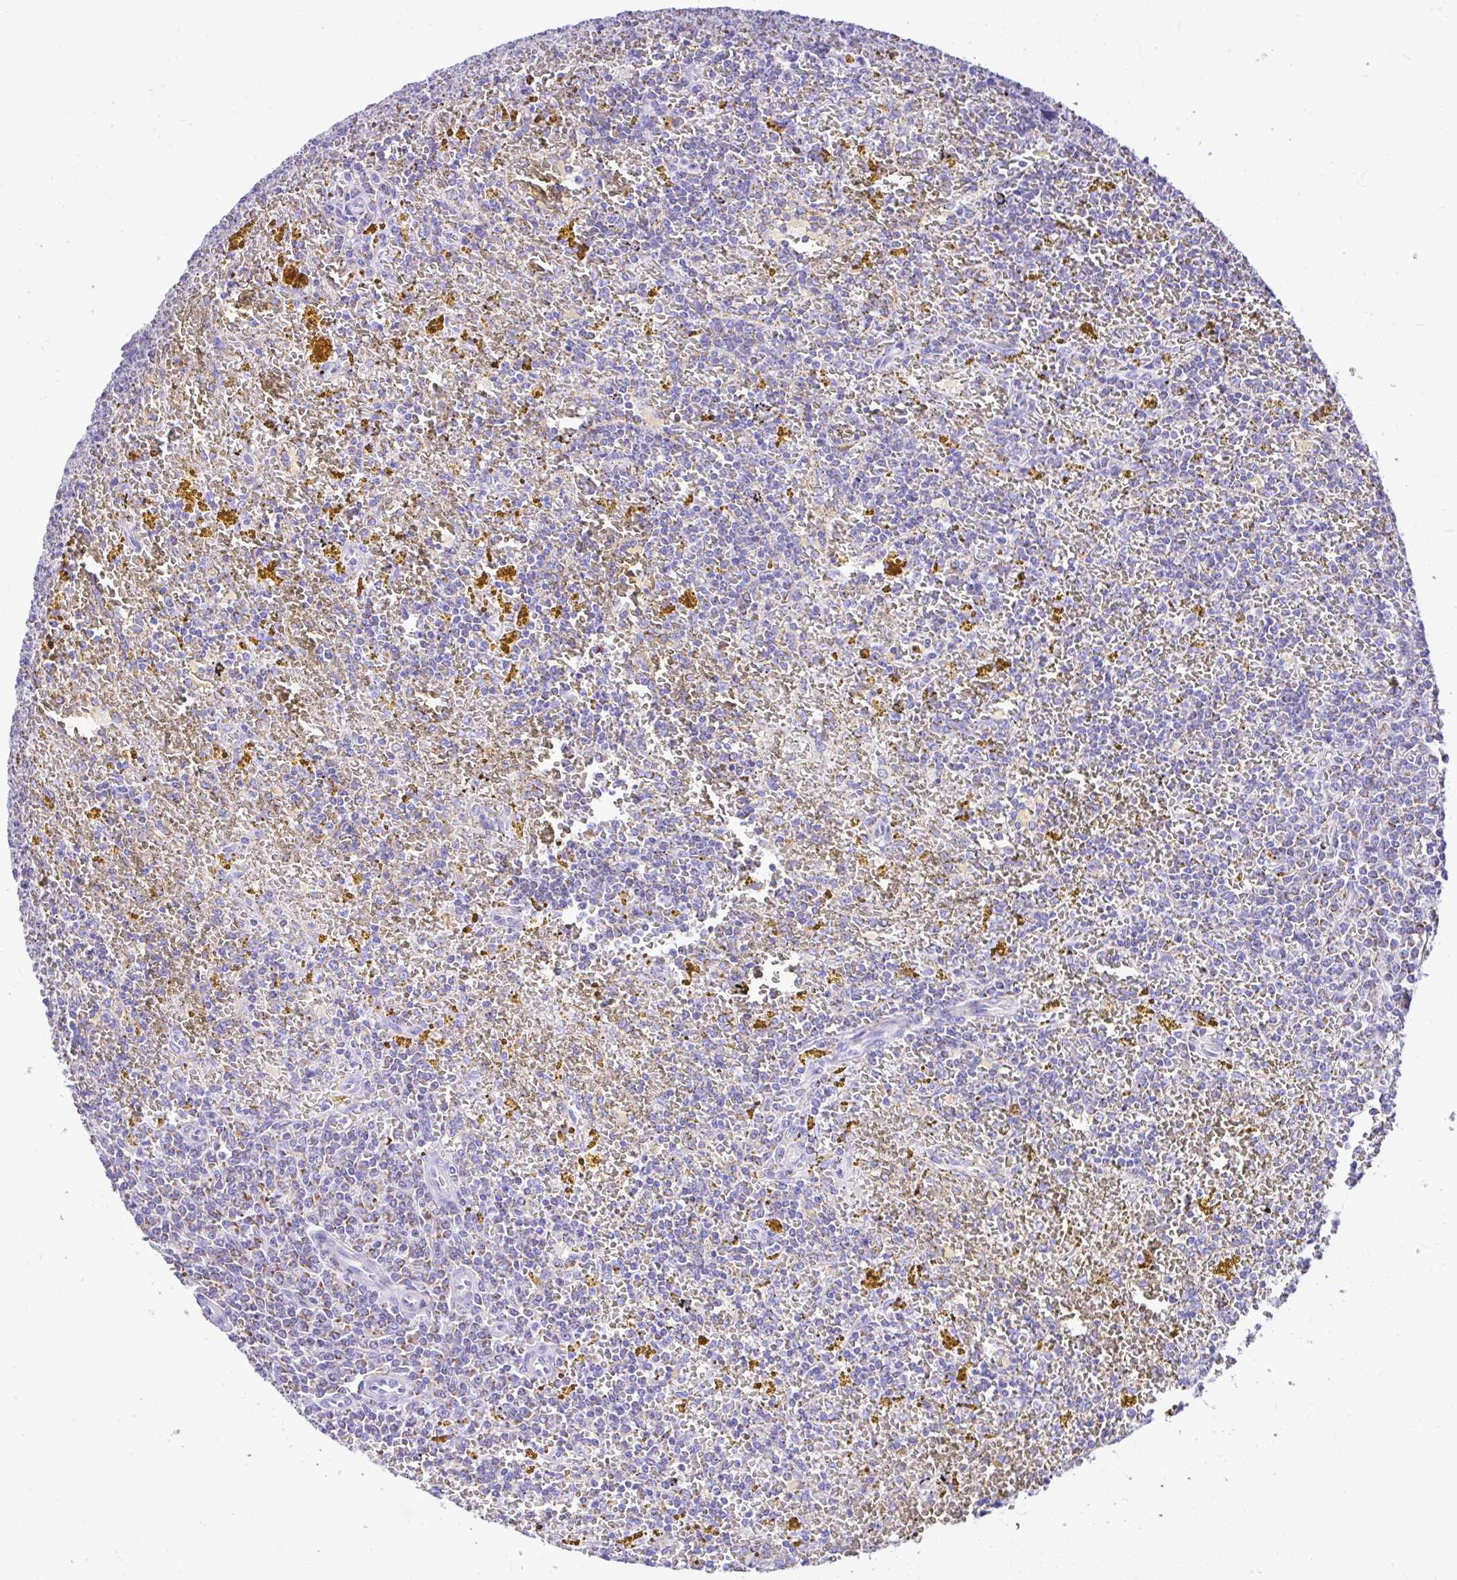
{"staining": {"intensity": "moderate", "quantity": "<25%", "location": "cytoplasmic/membranous"}, "tissue": "lymphoma", "cell_type": "Tumor cells", "image_type": "cancer", "snomed": [{"axis": "morphology", "description": "Malignant lymphoma, non-Hodgkin's type, Low grade"}, {"axis": "topography", "description": "Spleen"}, {"axis": "topography", "description": "Lymph node"}], "caption": "Protein staining demonstrates moderate cytoplasmic/membranous positivity in about <25% of tumor cells in lymphoma.", "gene": "SLC13A1", "patient": {"sex": "female", "age": 66}}